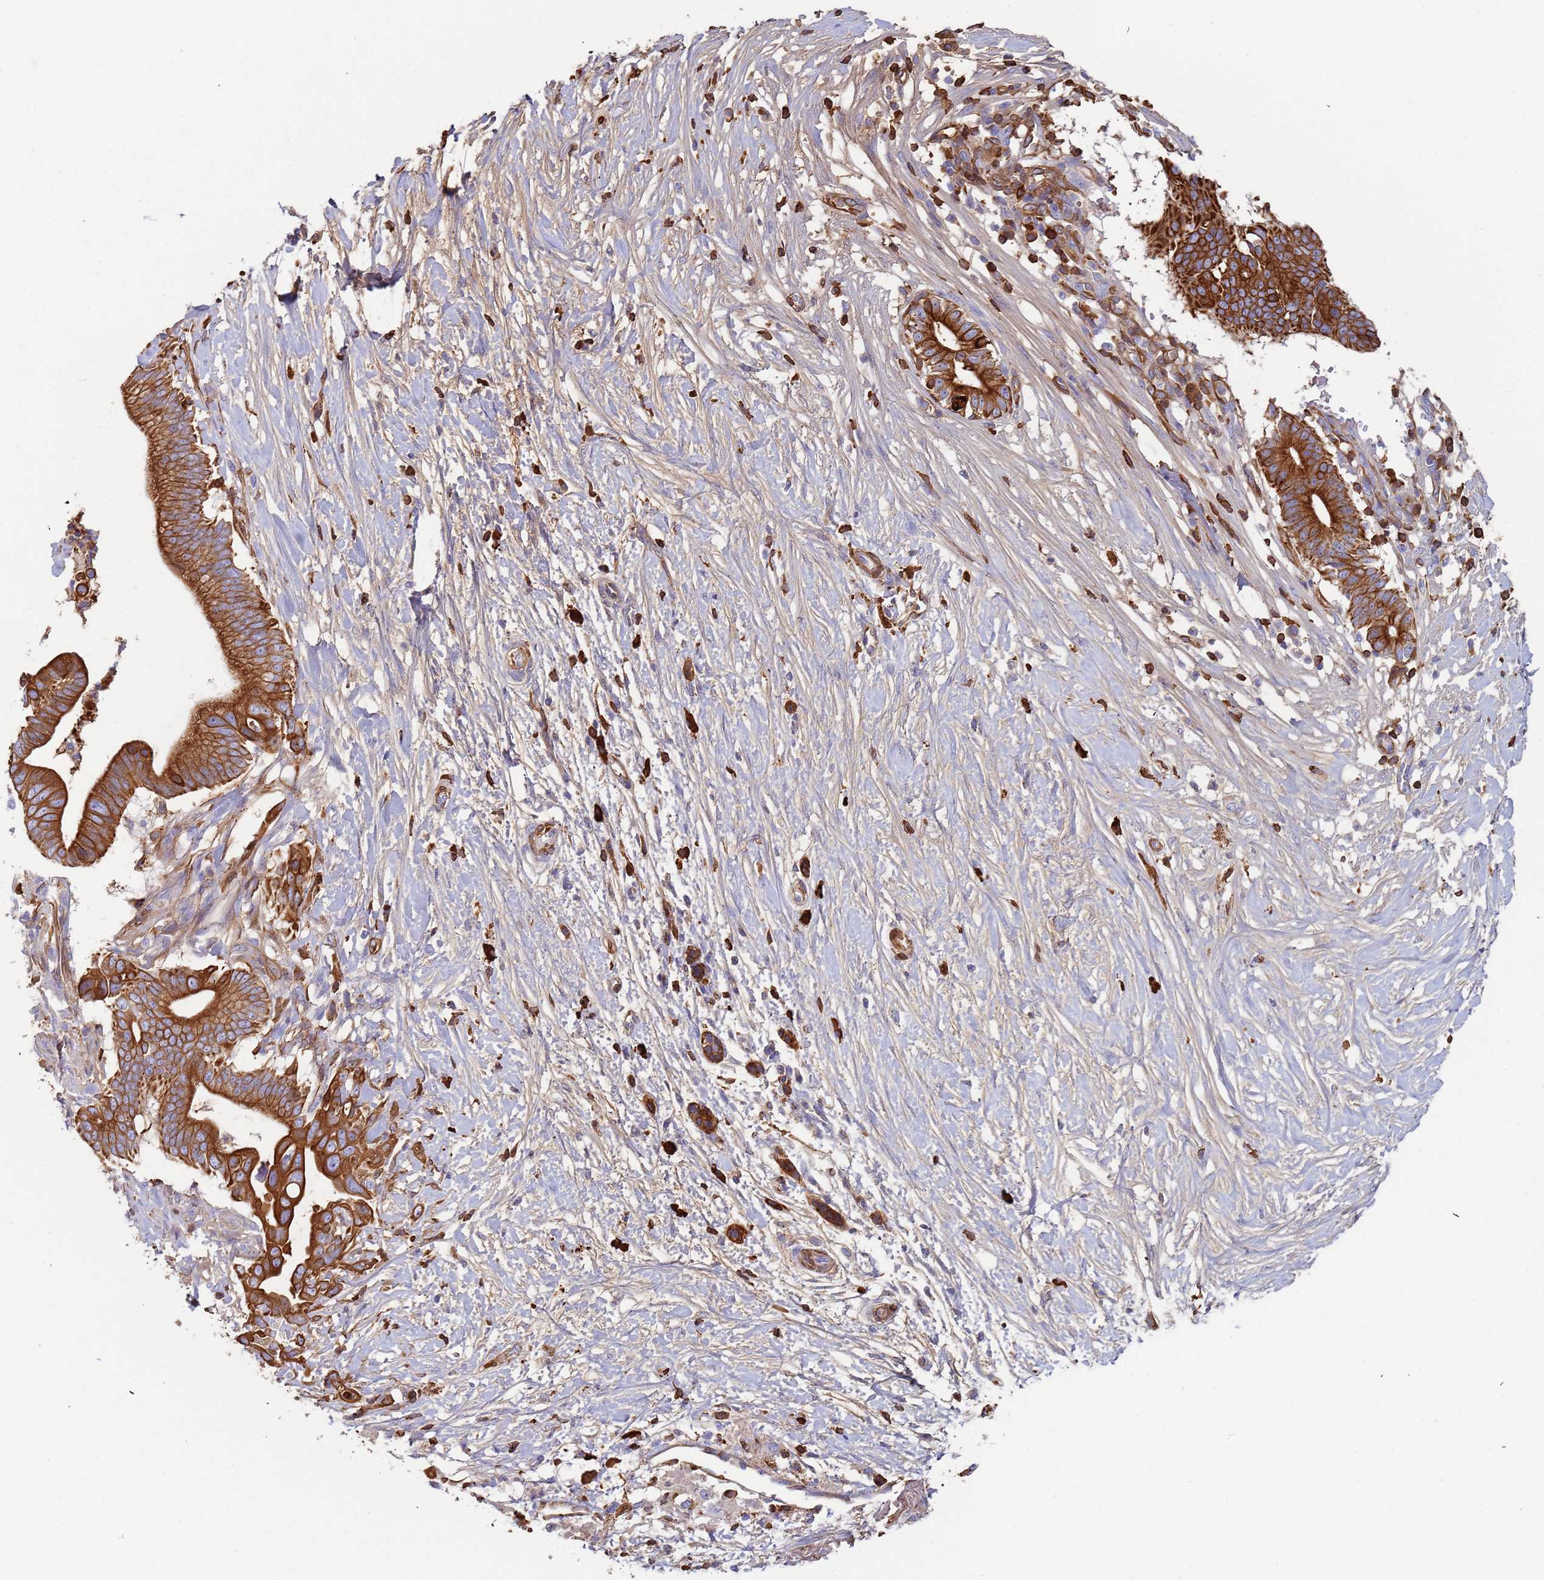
{"staining": {"intensity": "strong", "quantity": ">75%", "location": "cytoplasmic/membranous"}, "tissue": "pancreatic cancer", "cell_type": "Tumor cells", "image_type": "cancer", "snomed": [{"axis": "morphology", "description": "Adenocarcinoma, NOS"}, {"axis": "topography", "description": "Pancreas"}], "caption": "Pancreatic adenocarcinoma was stained to show a protein in brown. There is high levels of strong cytoplasmic/membranous positivity in approximately >75% of tumor cells.", "gene": "CYSLTR2", "patient": {"sex": "male", "age": 68}}